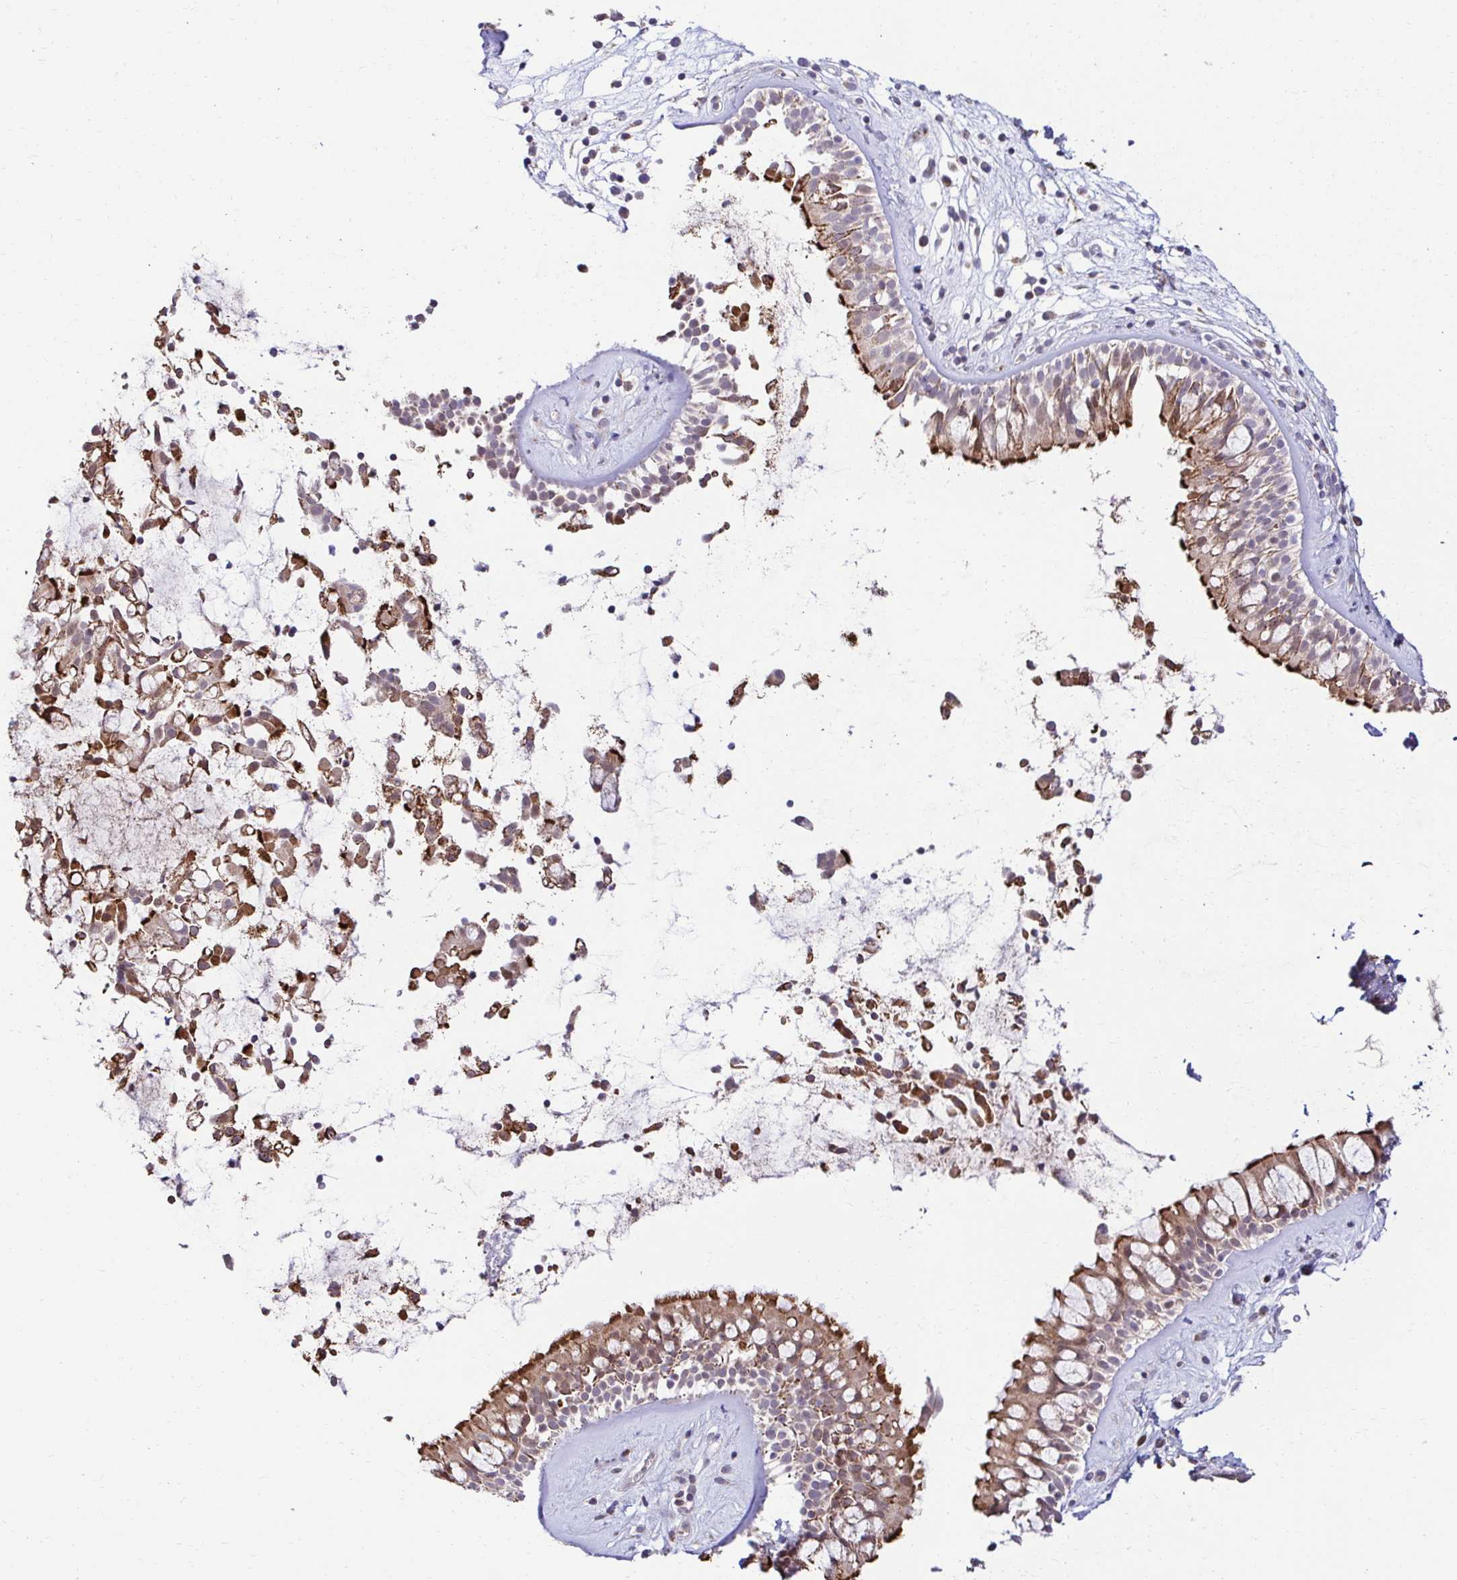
{"staining": {"intensity": "strong", "quantity": "25%-75%", "location": "cytoplasmic/membranous"}, "tissue": "nasopharynx", "cell_type": "Respiratory epithelial cells", "image_type": "normal", "snomed": [{"axis": "morphology", "description": "Normal tissue, NOS"}, {"axis": "topography", "description": "Nasopharynx"}], "caption": "DAB immunohistochemical staining of normal human nasopharynx reveals strong cytoplasmic/membranous protein staining in about 25%-75% of respiratory epithelial cells.", "gene": "HPS1", "patient": {"sex": "male", "age": 32}}